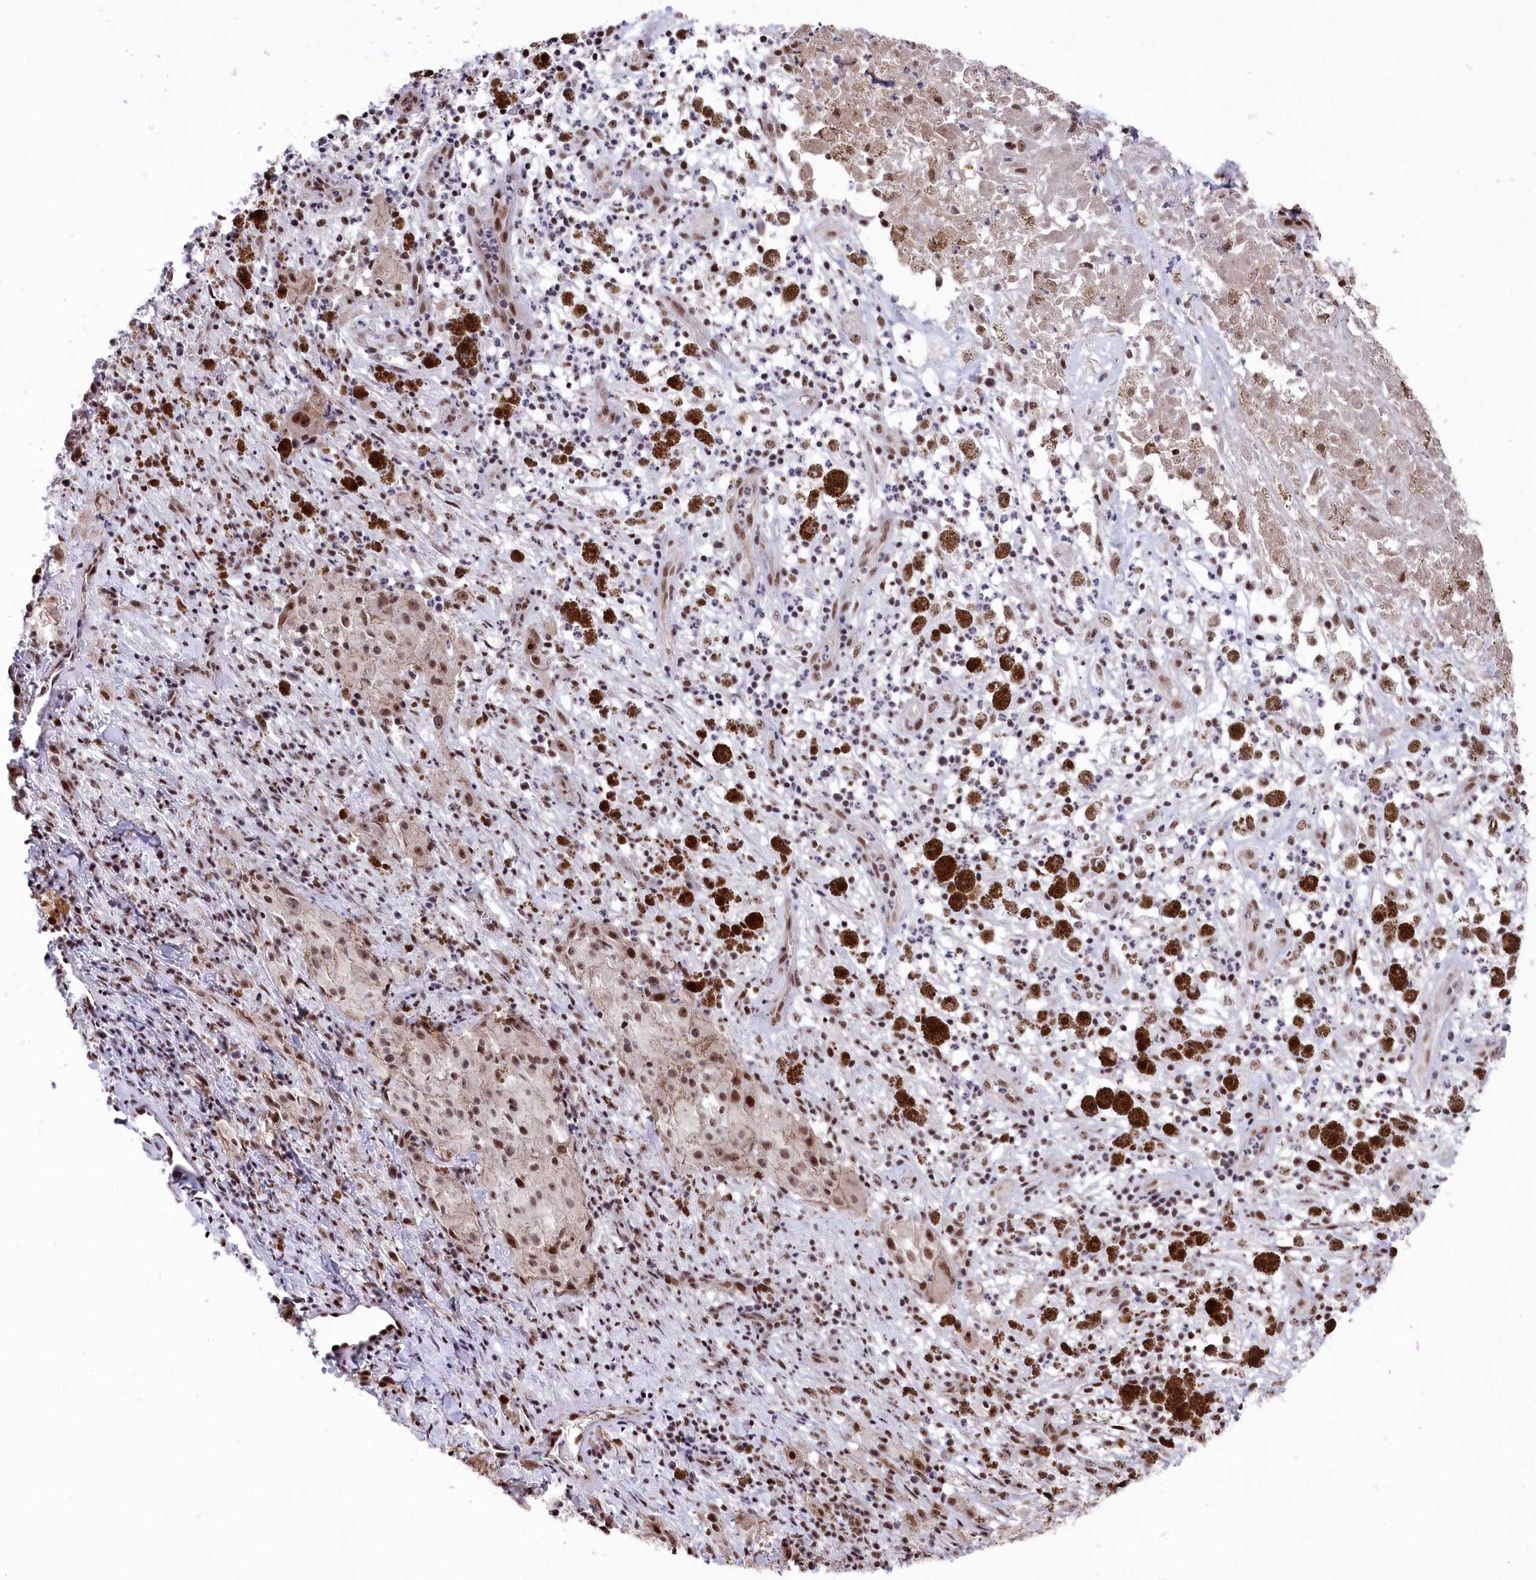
{"staining": {"intensity": "weak", "quantity": ">75%", "location": "nuclear"}, "tissue": "melanoma", "cell_type": "Tumor cells", "image_type": "cancer", "snomed": [{"axis": "morphology", "description": "Necrosis, NOS"}, {"axis": "morphology", "description": "Malignant melanoma, NOS"}, {"axis": "topography", "description": "Skin"}], "caption": "Immunohistochemical staining of malignant melanoma shows weak nuclear protein staining in approximately >75% of tumor cells. The protein of interest is stained brown, and the nuclei are stained in blue (DAB IHC with brightfield microscopy, high magnification).", "gene": "POLR2H", "patient": {"sex": "female", "age": 87}}